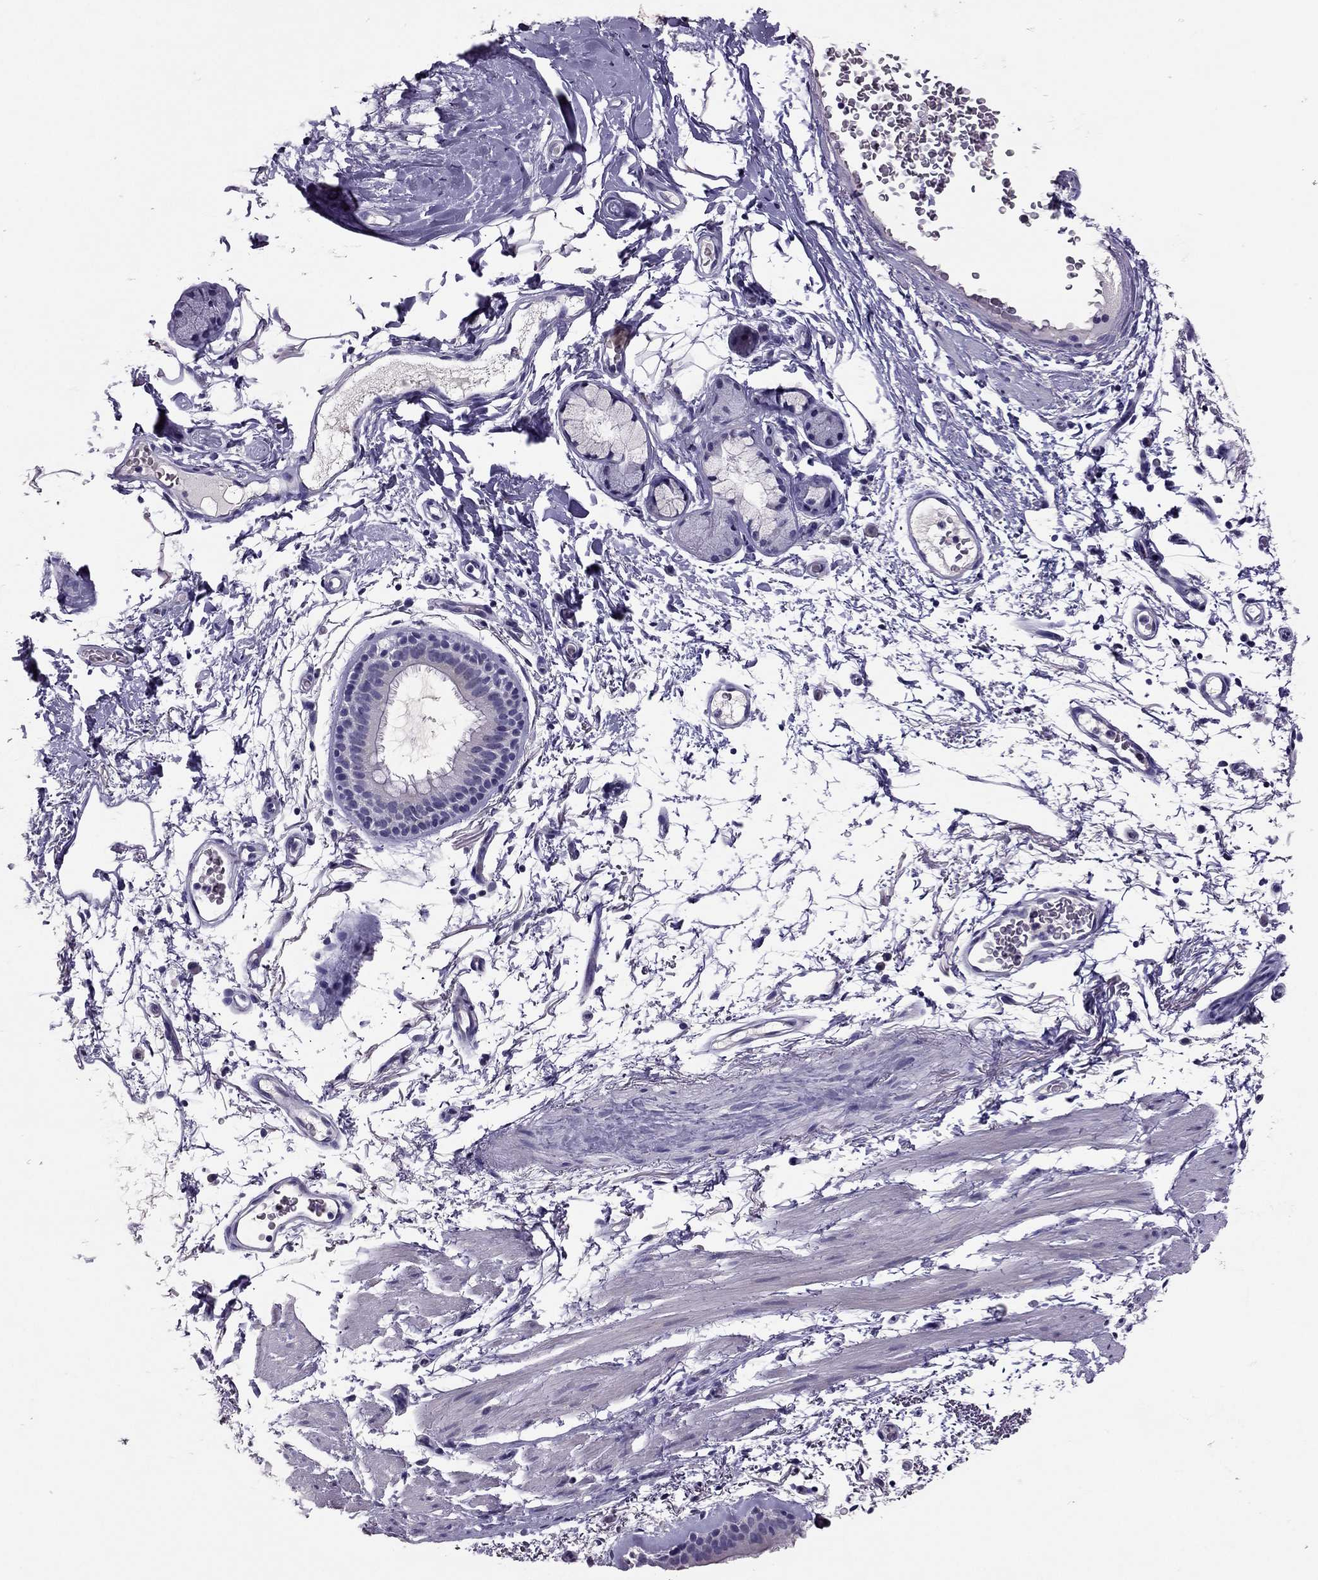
{"staining": {"intensity": "negative", "quantity": "none", "location": "none"}, "tissue": "bronchus", "cell_type": "Respiratory epithelial cells", "image_type": "normal", "snomed": [{"axis": "morphology", "description": "Normal tissue, NOS"}, {"axis": "topography", "description": "Lymph node"}, {"axis": "topography", "description": "Bronchus"}], "caption": "Normal bronchus was stained to show a protein in brown. There is no significant staining in respiratory epithelial cells. Brightfield microscopy of immunohistochemistry (IHC) stained with DAB (brown) and hematoxylin (blue), captured at high magnification.", "gene": "RHO", "patient": {"sex": "female", "age": 70}}